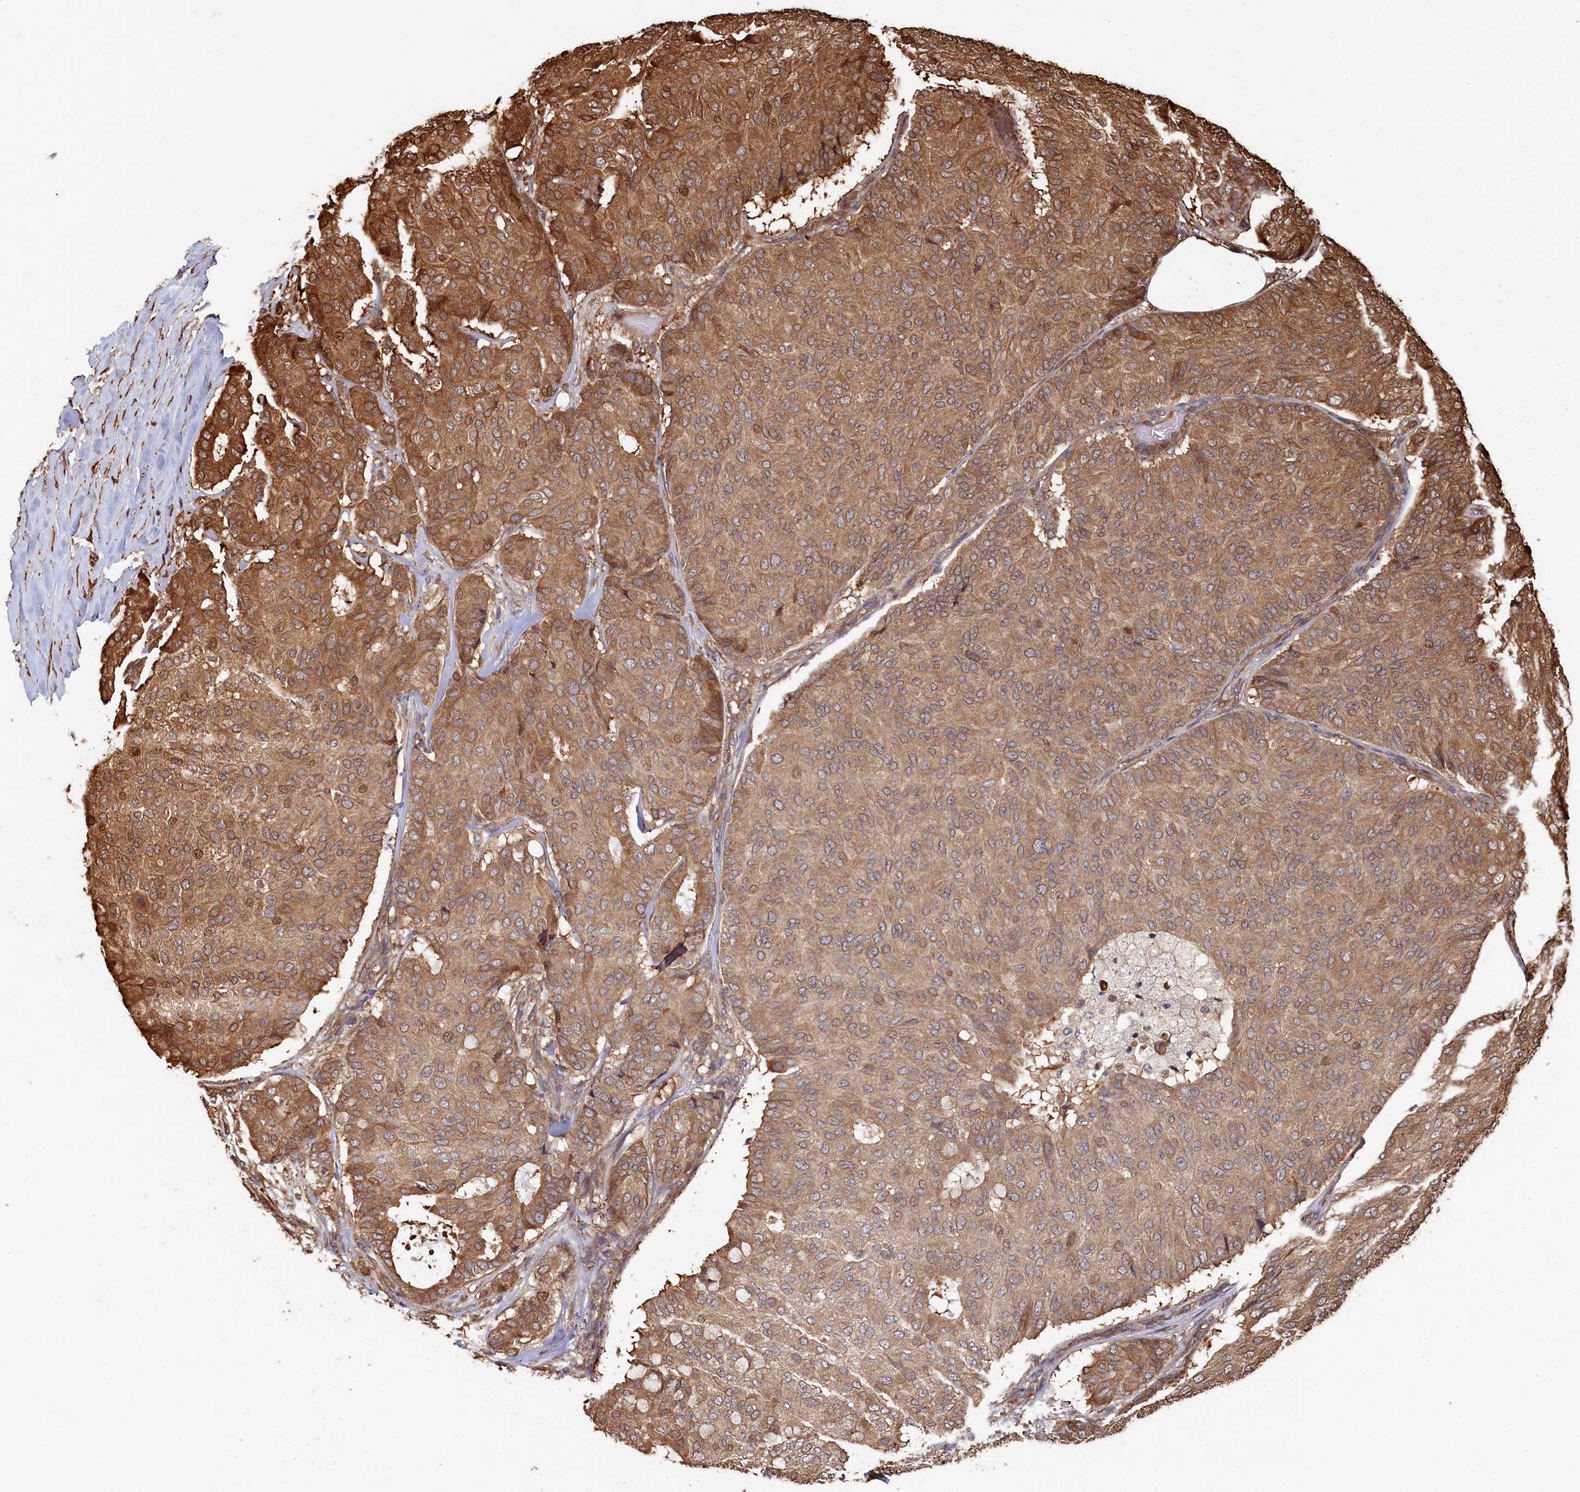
{"staining": {"intensity": "moderate", "quantity": ">75%", "location": "cytoplasmic/membranous"}, "tissue": "breast cancer", "cell_type": "Tumor cells", "image_type": "cancer", "snomed": [{"axis": "morphology", "description": "Duct carcinoma"}, {"axis": "topography", "description": "Breast"}], "caption": "High-magnification brightfield microscopy of invasive ductal carcinoma (breast) stained with DAB (brown) and counterstained with hematoxylin (blue). tumor cells exhibit moderate cytoplasmic/membranous staining is present in about>75% of cells.", "gene": "PIGN", "patient": {"sex": "female", "age": 75}}